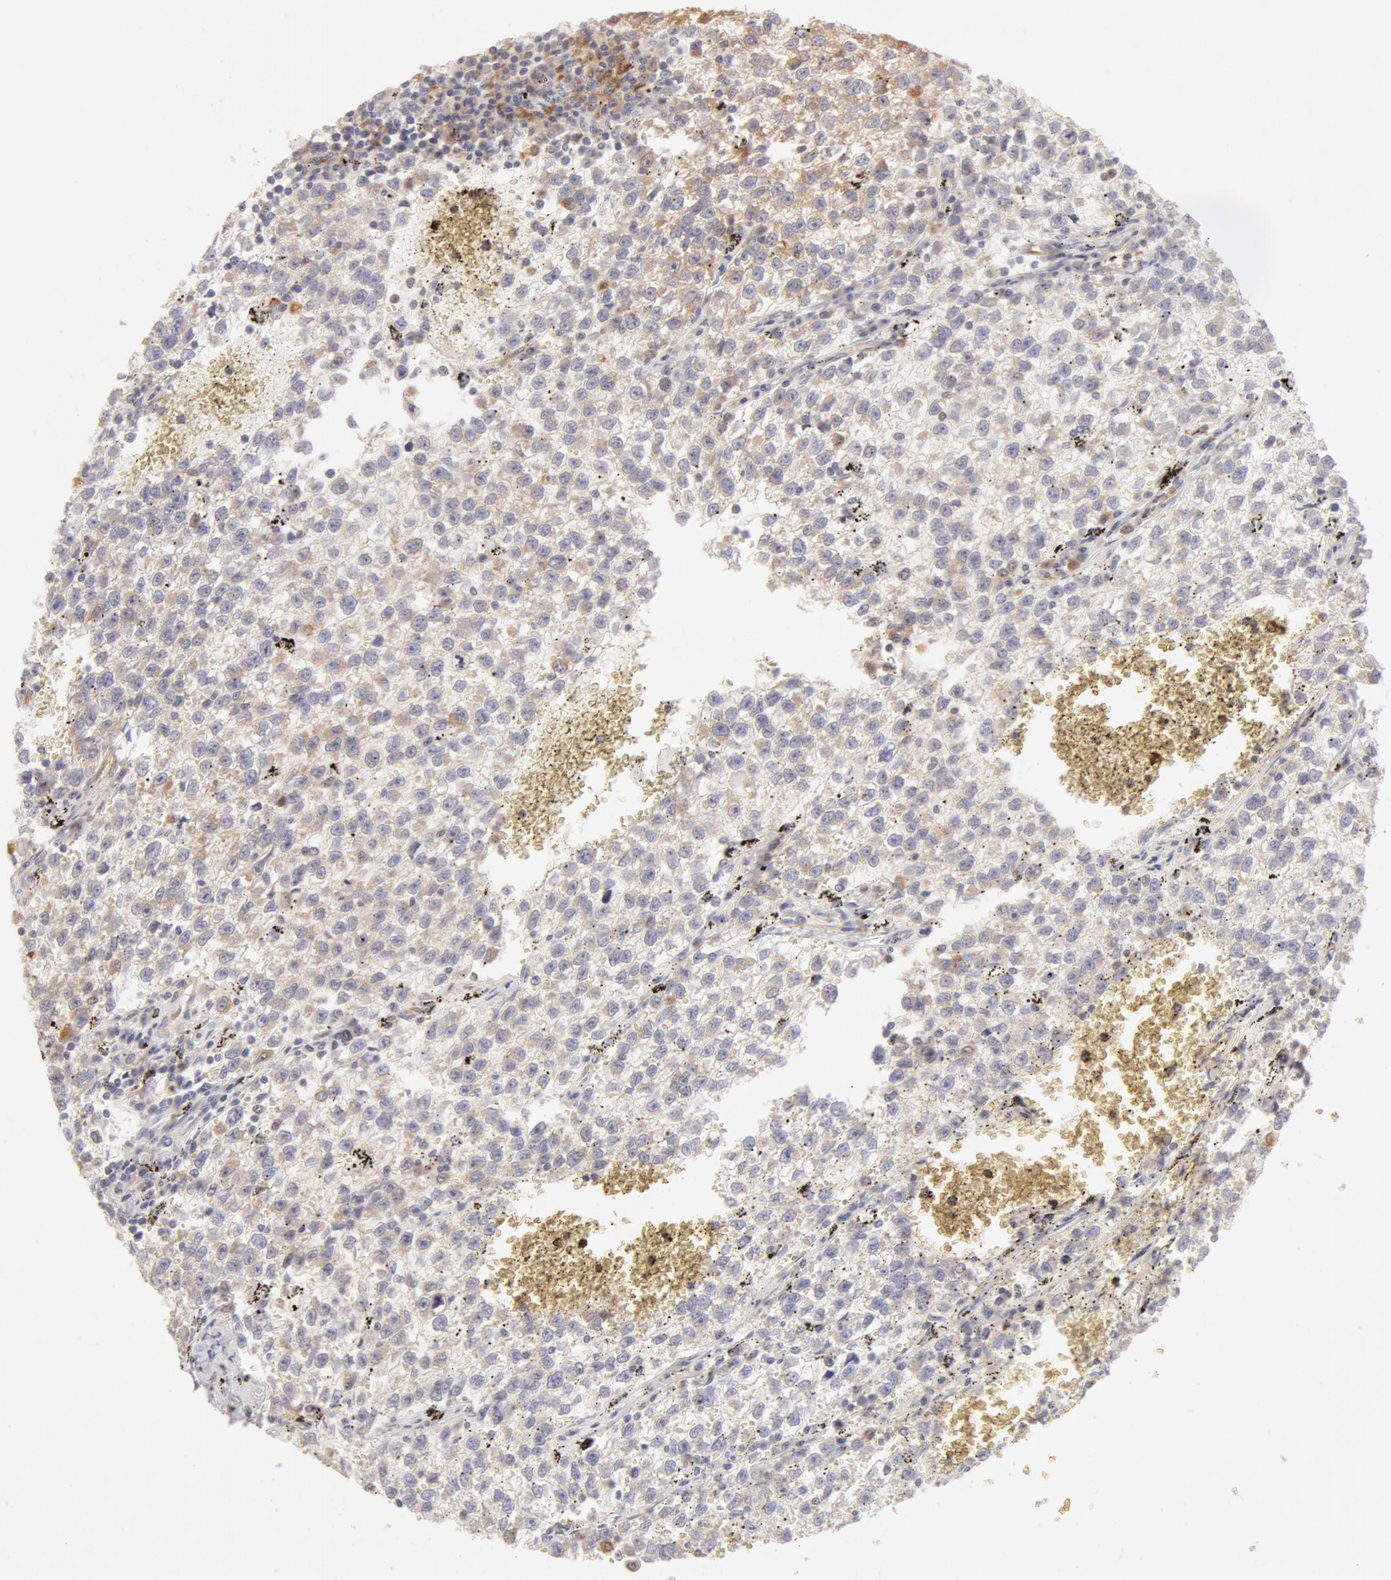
{"staining": {"intensity": "moderate", "quantity": ">75%", "location": "cytoplasmic/membranous"}, "tissue": "testis cancer", "cell_type": "Tumor cells", "image_type": "cancer", "snomed": [{"axis": "morphology", "description": "Seminoma, NOS"}, {"axis": "topography", "description": "Testis"}], "caption": "The photomicrograph displays staining of seminoma (testis), revealing moderate cytoplasmic/membranous protein staining (brown color) within tumor cells.", "gene": "DDX3Y", "patient": {"sex": "male", "age": 35}}